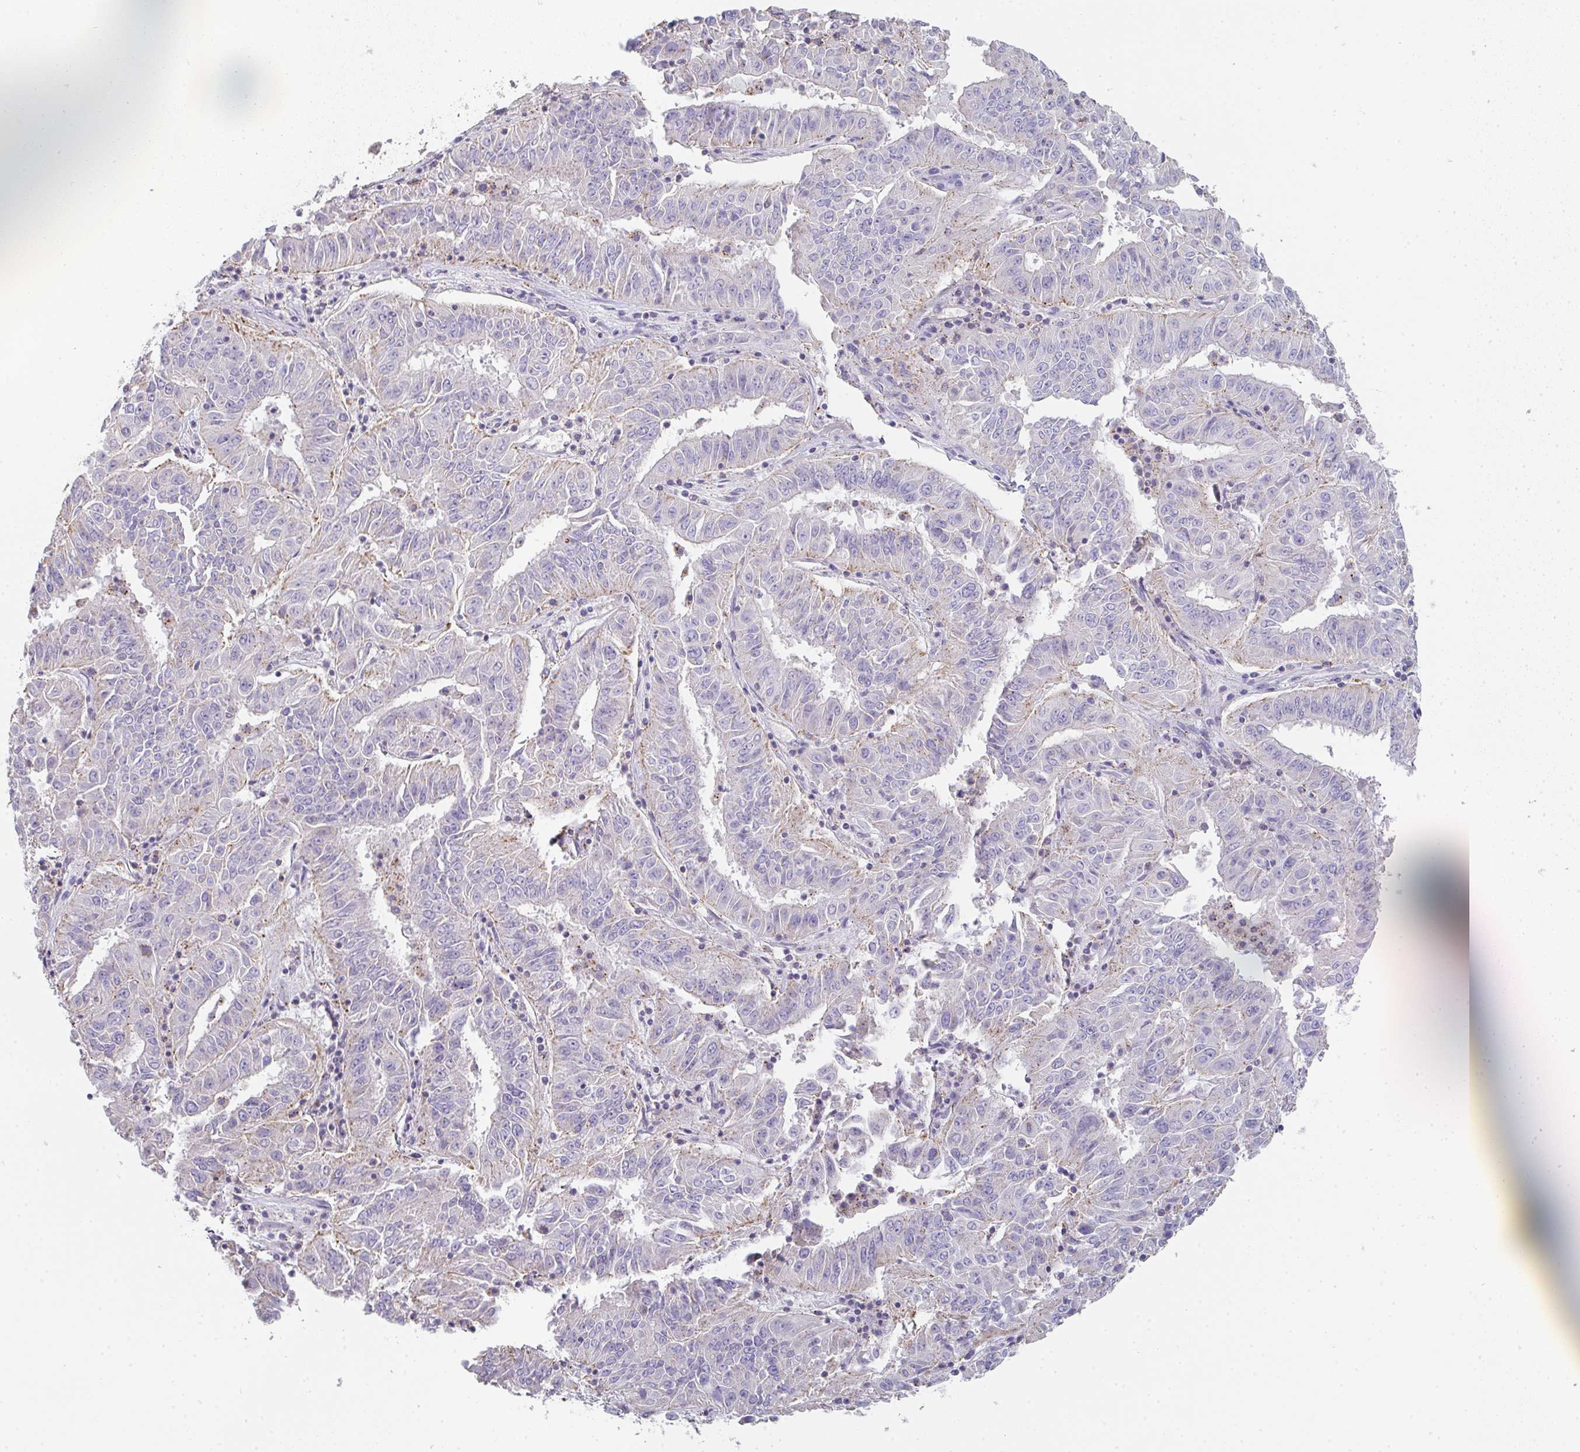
{"staining": {"intensity": "weak", "quantity": "<25%", "location": "cytoplasmic/membranous"}, "tissue": "pancreatic cancer", "cell_type": "Tumor cells", "image_type": "cancer", "snomed": [{"axis": "morphology", "description": "Adenocarcinoma, NOS"}, {"axis": "topography", "description": "Pancreas"}], "caption": "Image shows no protein staining in tumor cells of pancreatic cancer (adenocarcinoma) tissue.", "gene": "CHMP5", "patient": {"sex": "male", "age": 63}}